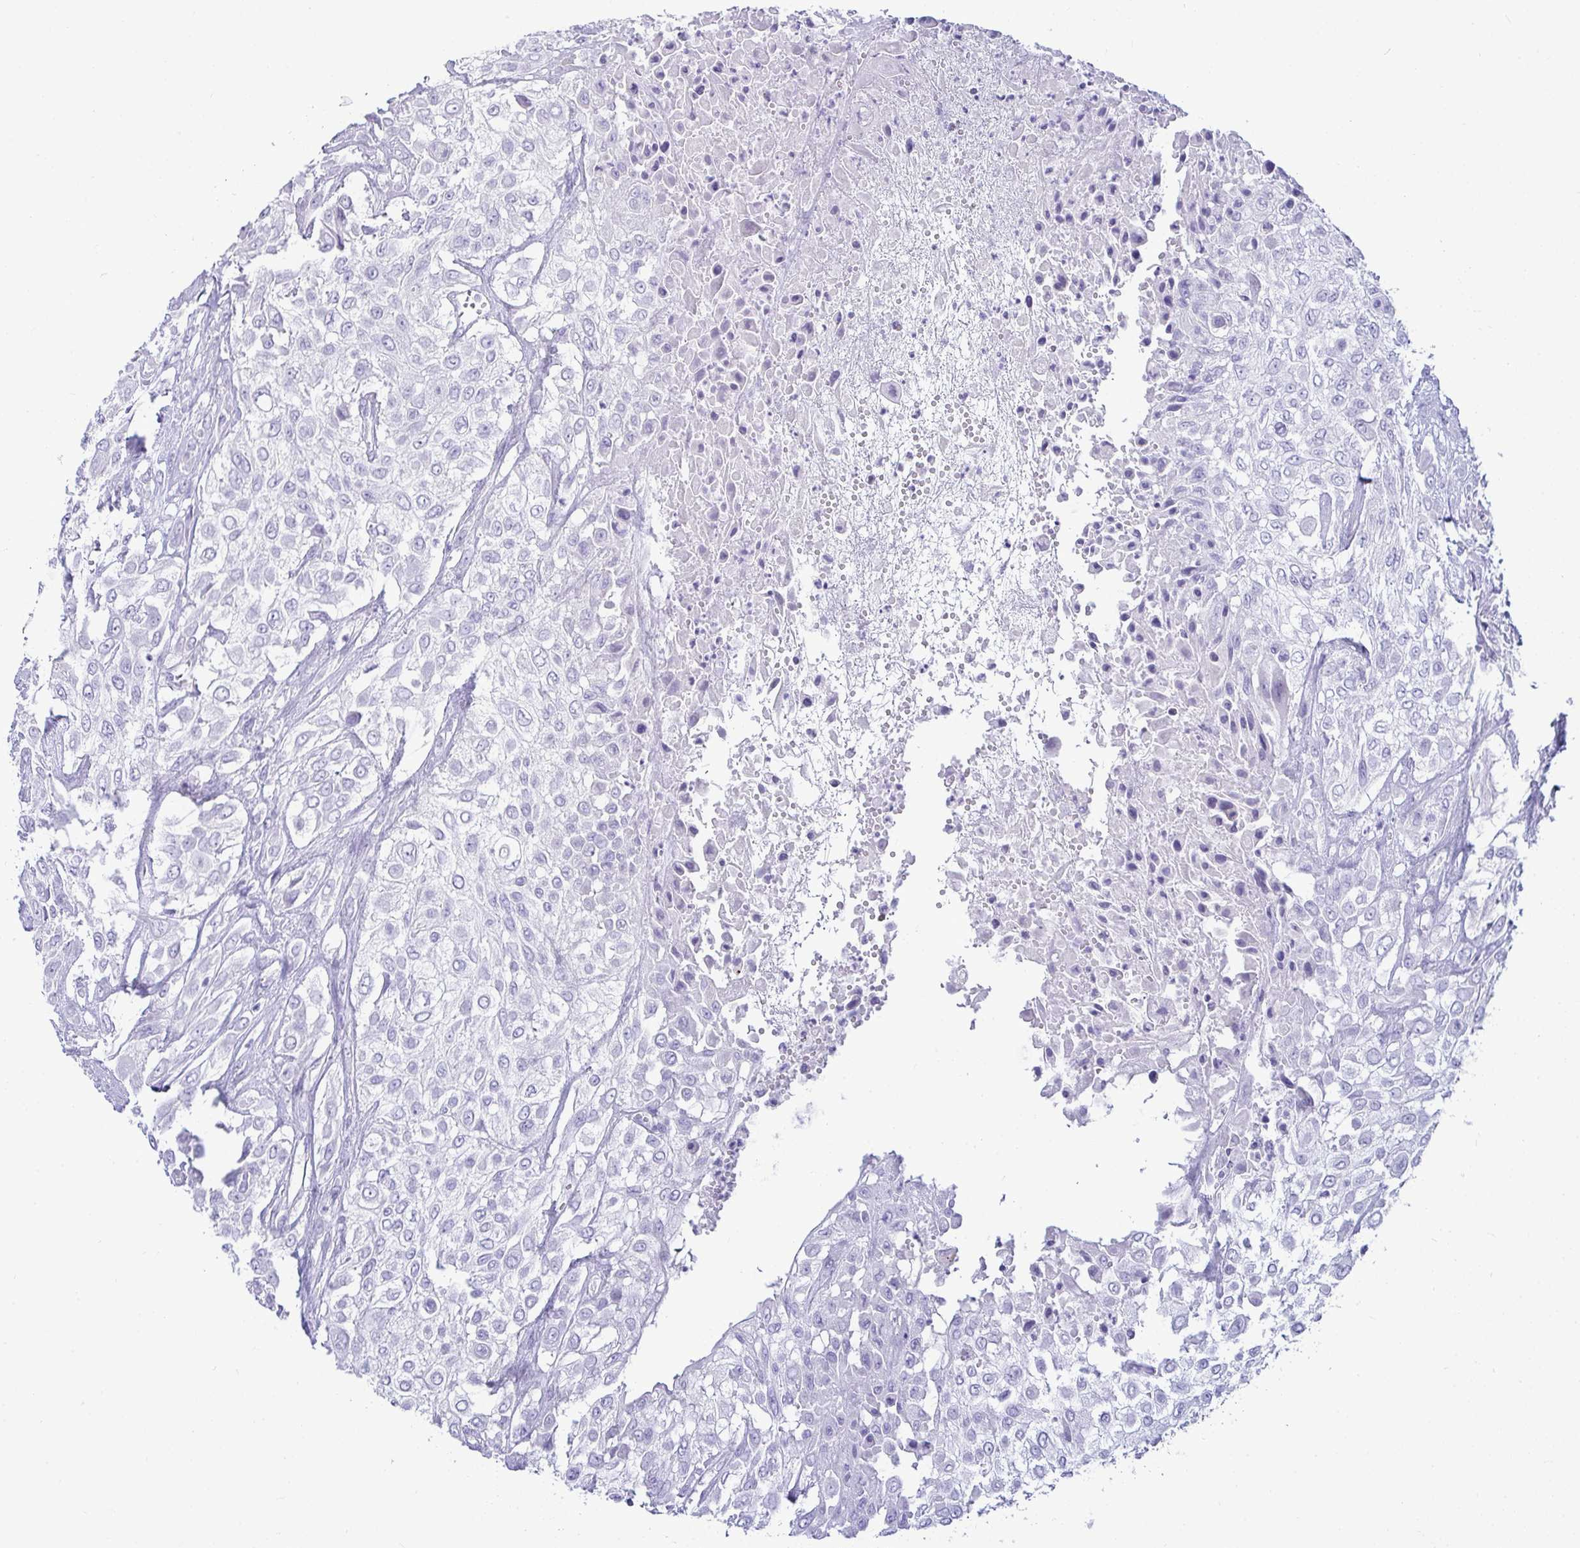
{"staining": {"intensity": "negative", "quantity": "none", "location": "none"}, "tissue": "urothelial cancer", "cell_type": "Tumor cells", "image_type": "cancer", "snomed": [{"axis": "morphology", "description": "Urothelial carcinoma, High grade"}, {"axis": "topography", "description": "Urinary bladder"}], "caption": "High-grade urothelial carcinoma stained for a protein using immunohistochemistry reveals no expression tumor cells.", "gene": "HSPB6", "patient": {"sex": "male", "age": 57}}